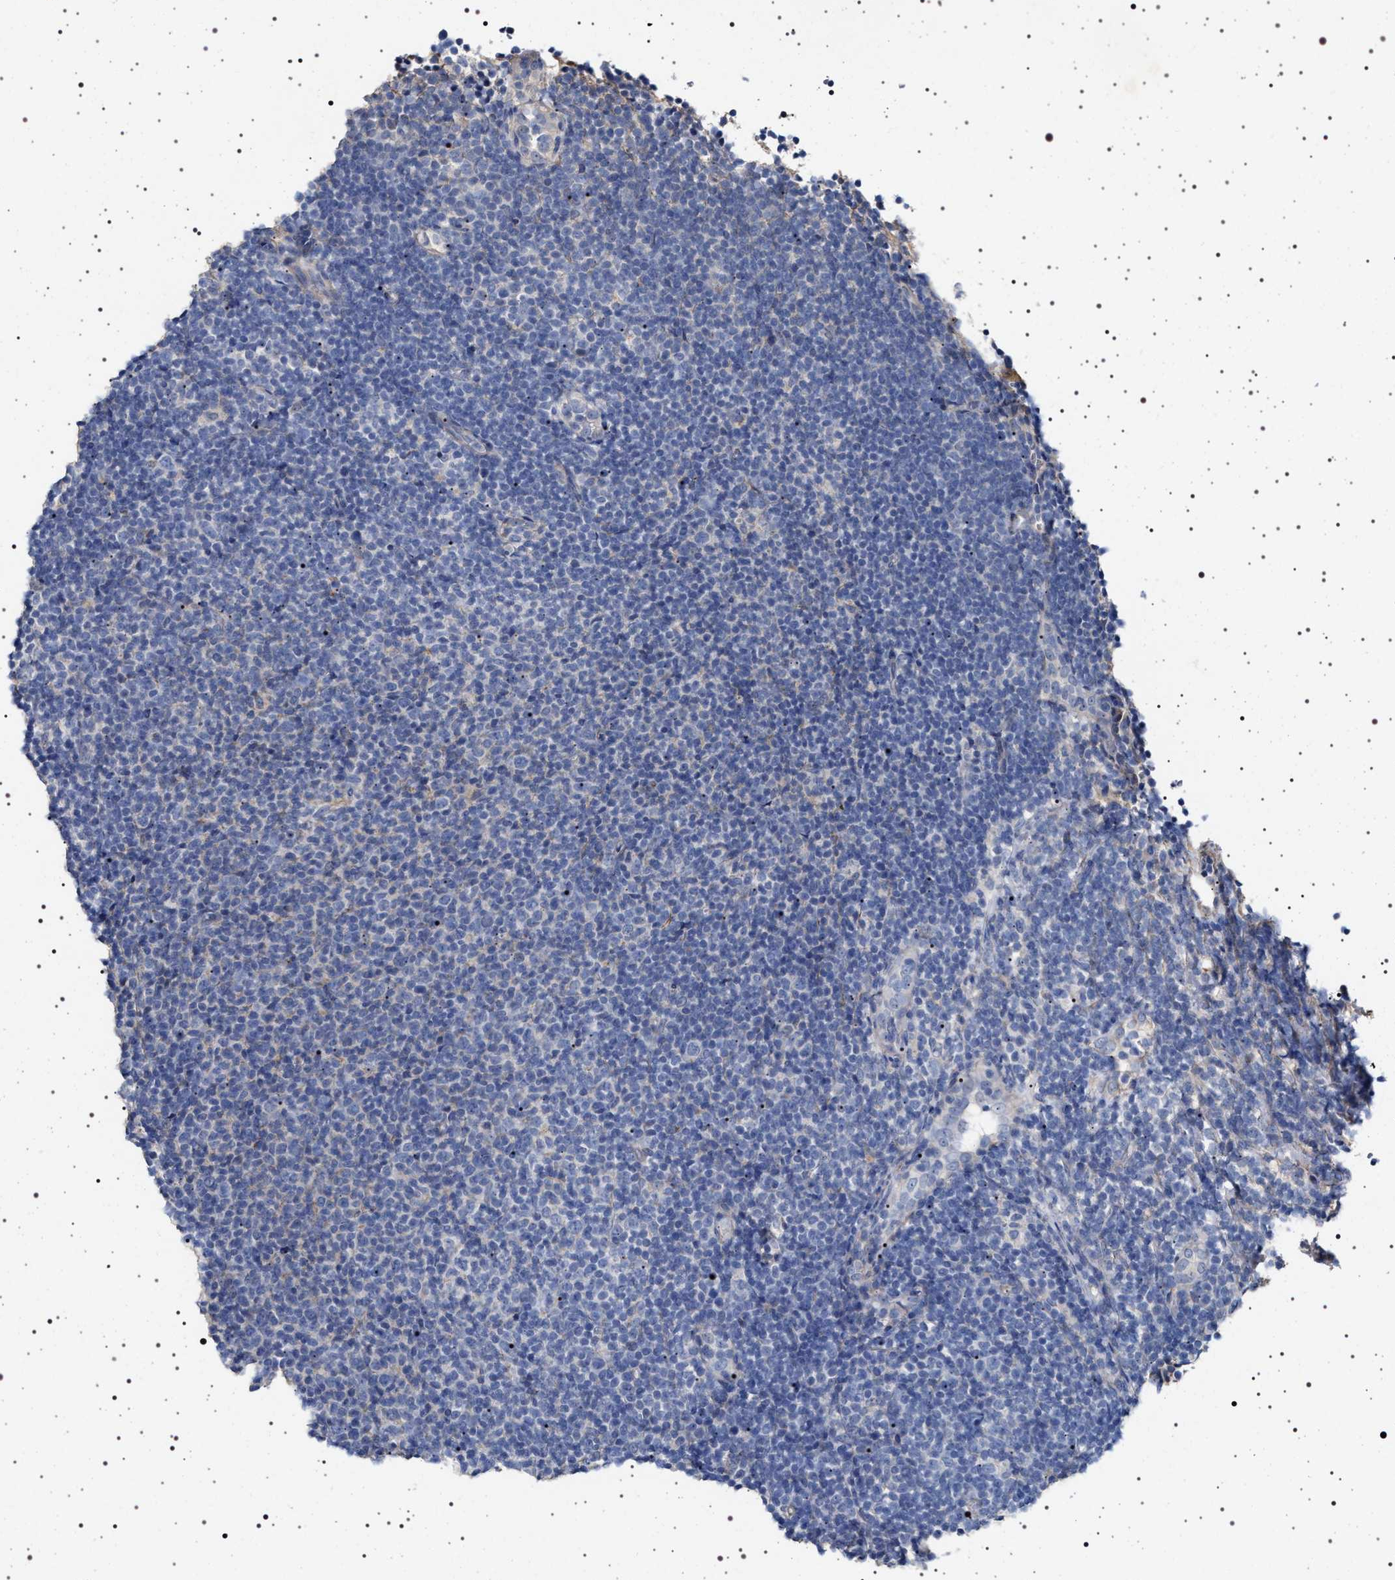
{"staining": {"intensity": "negative", "quantity": "none", "location": "none"}, "tissue": "lymphoma", "cell_type": "Tumor cells", "image_type": "cancer", "snomed": [{"axis": "morphology", "description": "Malignant lymphoma, non-Hodgkin's type, Low grade"}, {"axis": "topography", "description": "Lymph node"}], "caption": "Photomicrograph shows no protein positivity in tumor cells of lymphoma tissue.", "gene": "NAALADL2", "patient": {"sex": "male", "age": 66}}